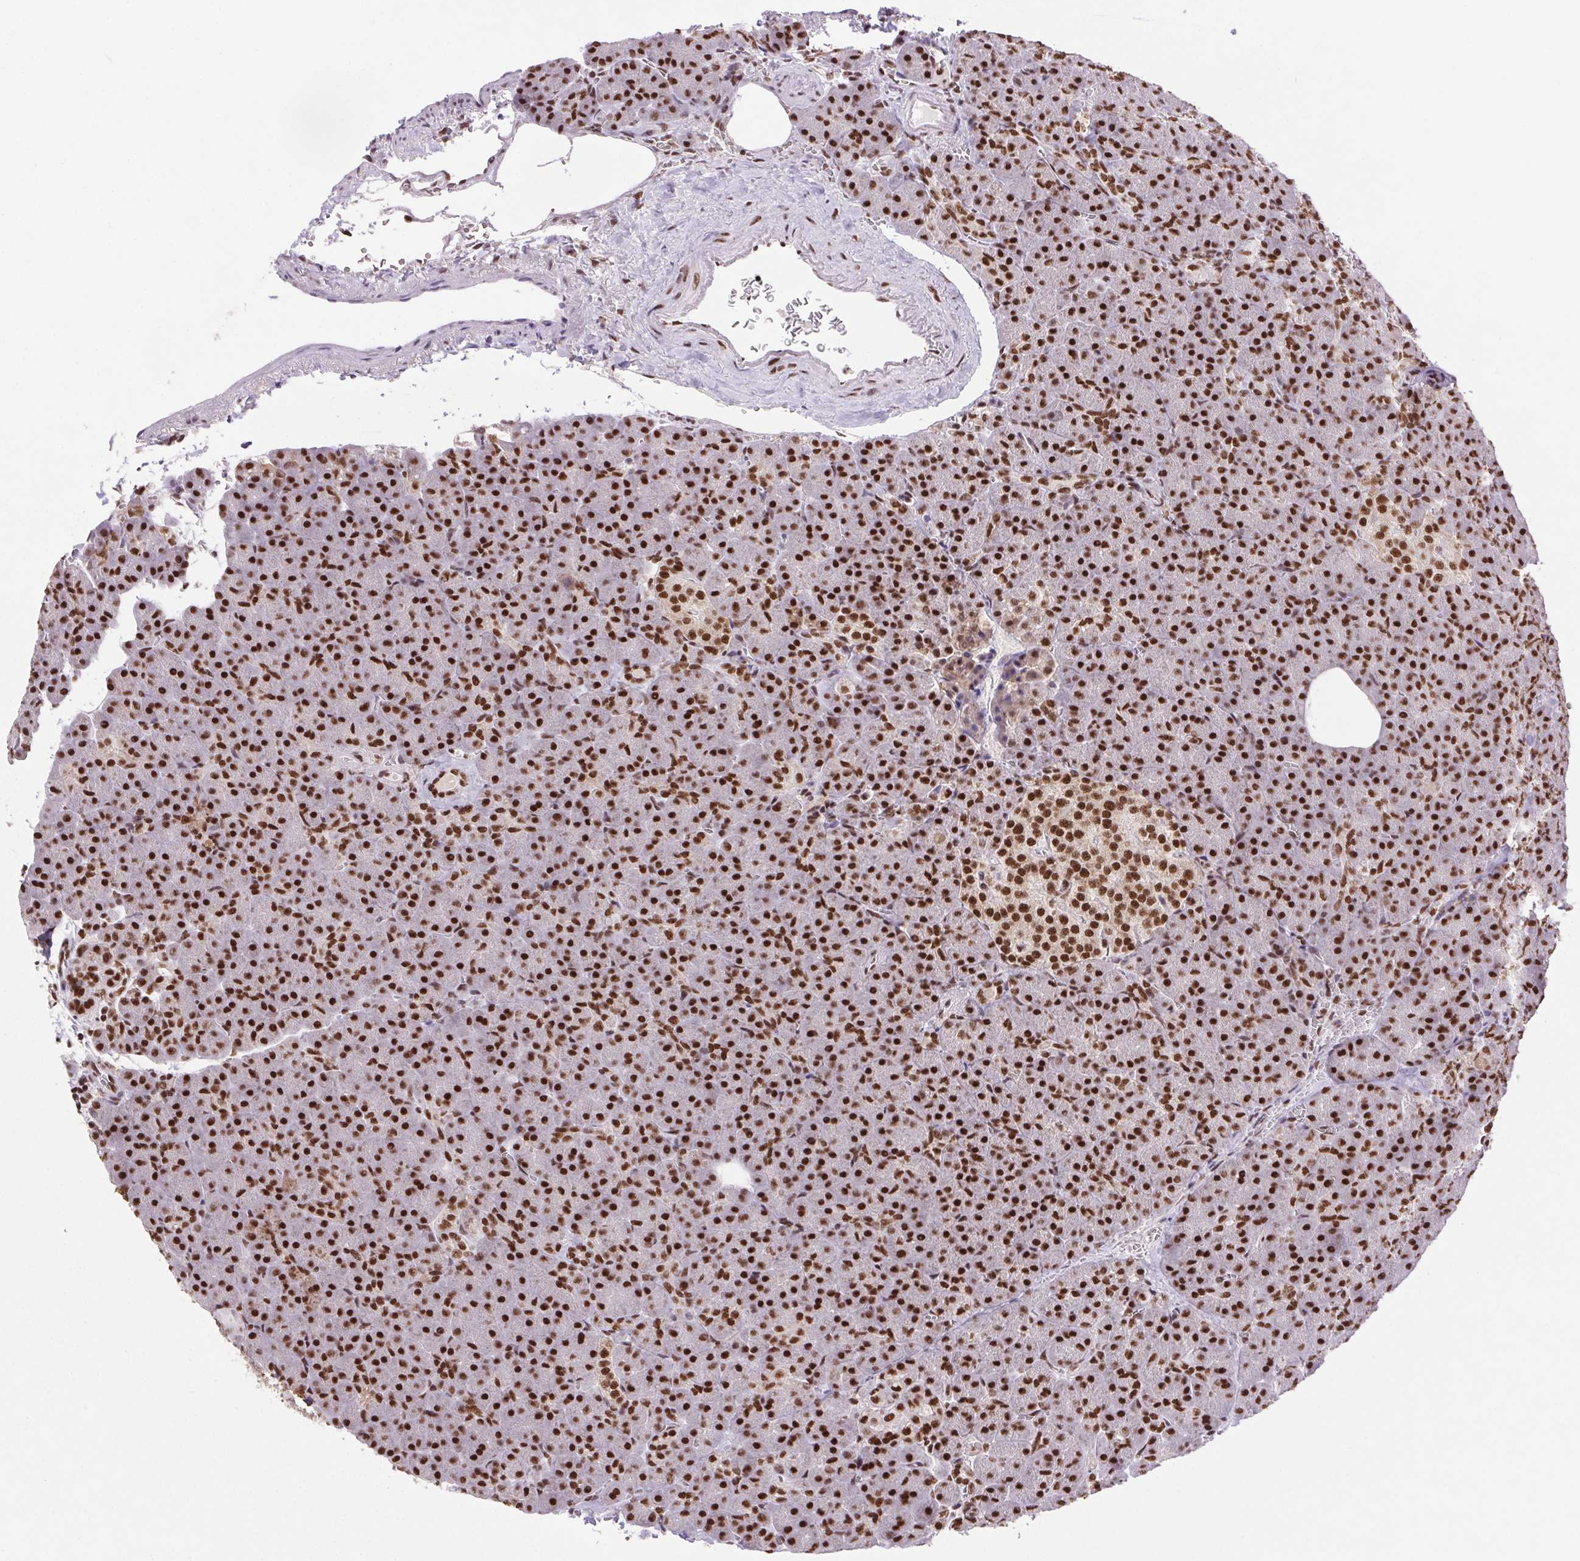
{"staining": {"intensity": "strong", "quantity": ">75%", "location": "nuclear"}, "tissue": "pancreas", "cell_type": "Exocrine glandular cells", "image_type": "normal", "snomed": [{"axis": "morphology", "description": "Normal tissue, NOS"}, {"axis": "topography", "description": "Pancreas"}], "caption": "An IHC micrograph of benign tissue is shown. Protein staining in brown labels strong nuclear positivity in pancreas within exocrine glandular cells.", "gene": "ZNF207", "patient": {"sex": "female", "age": 74}}